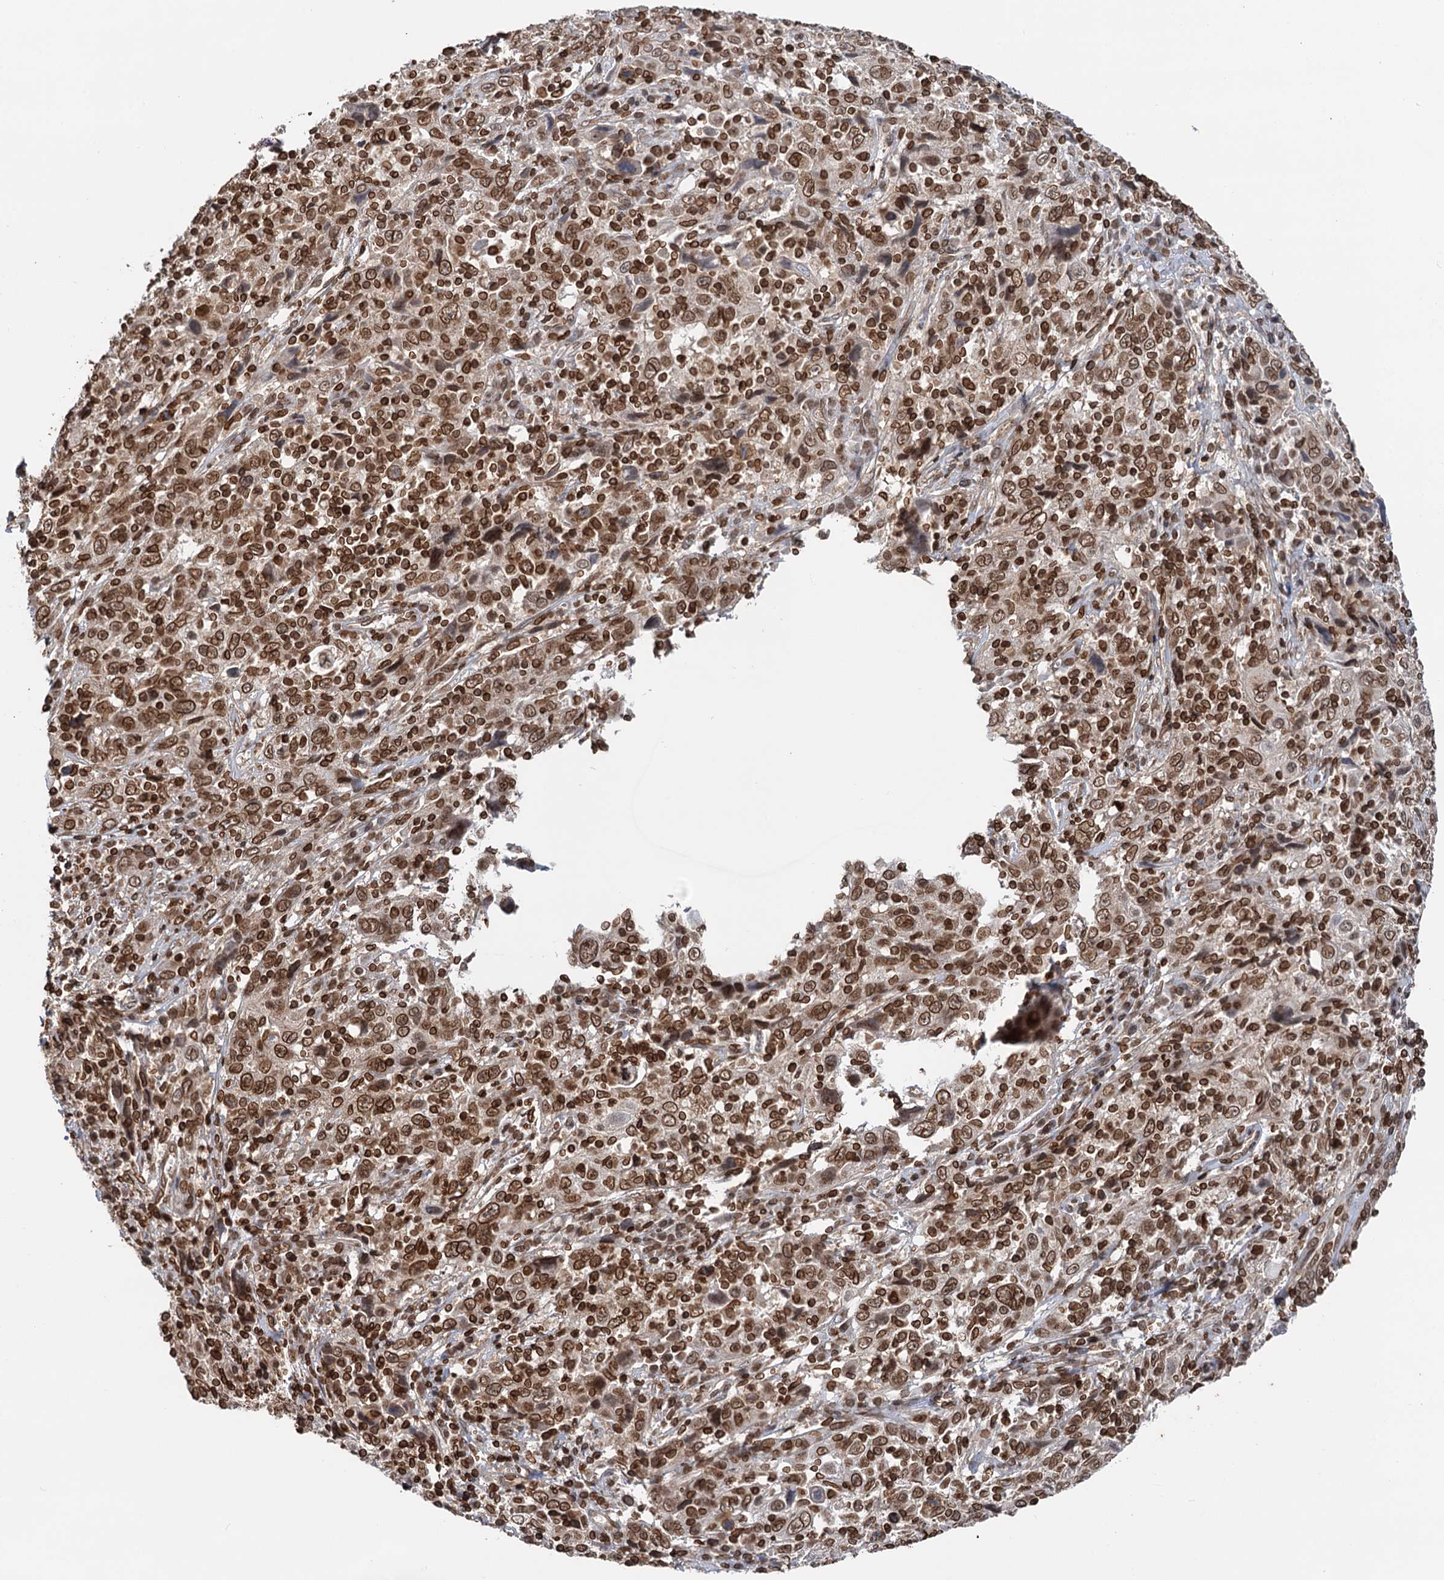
{"staining": {"intensity": "strong", "quantity": ">75%", "location": "nuclear"}, "tissue": "cervical cancer", "cell_type": "Tumor cells", "image_type": "cancer", "snomed": [{"axis": "morphology", "description": "Squamous cell carcinoma, NOS"}, {"axis": "topography", "description": "Cervix"}], "caption": "Tumor cells exhibit high levels of strong nuclear positivity in about >75% of cells in cervical cancer (squamous cell carcinoma).", "gene": "ZC3H13", "patient": {"sex": "female", "age": 46}}